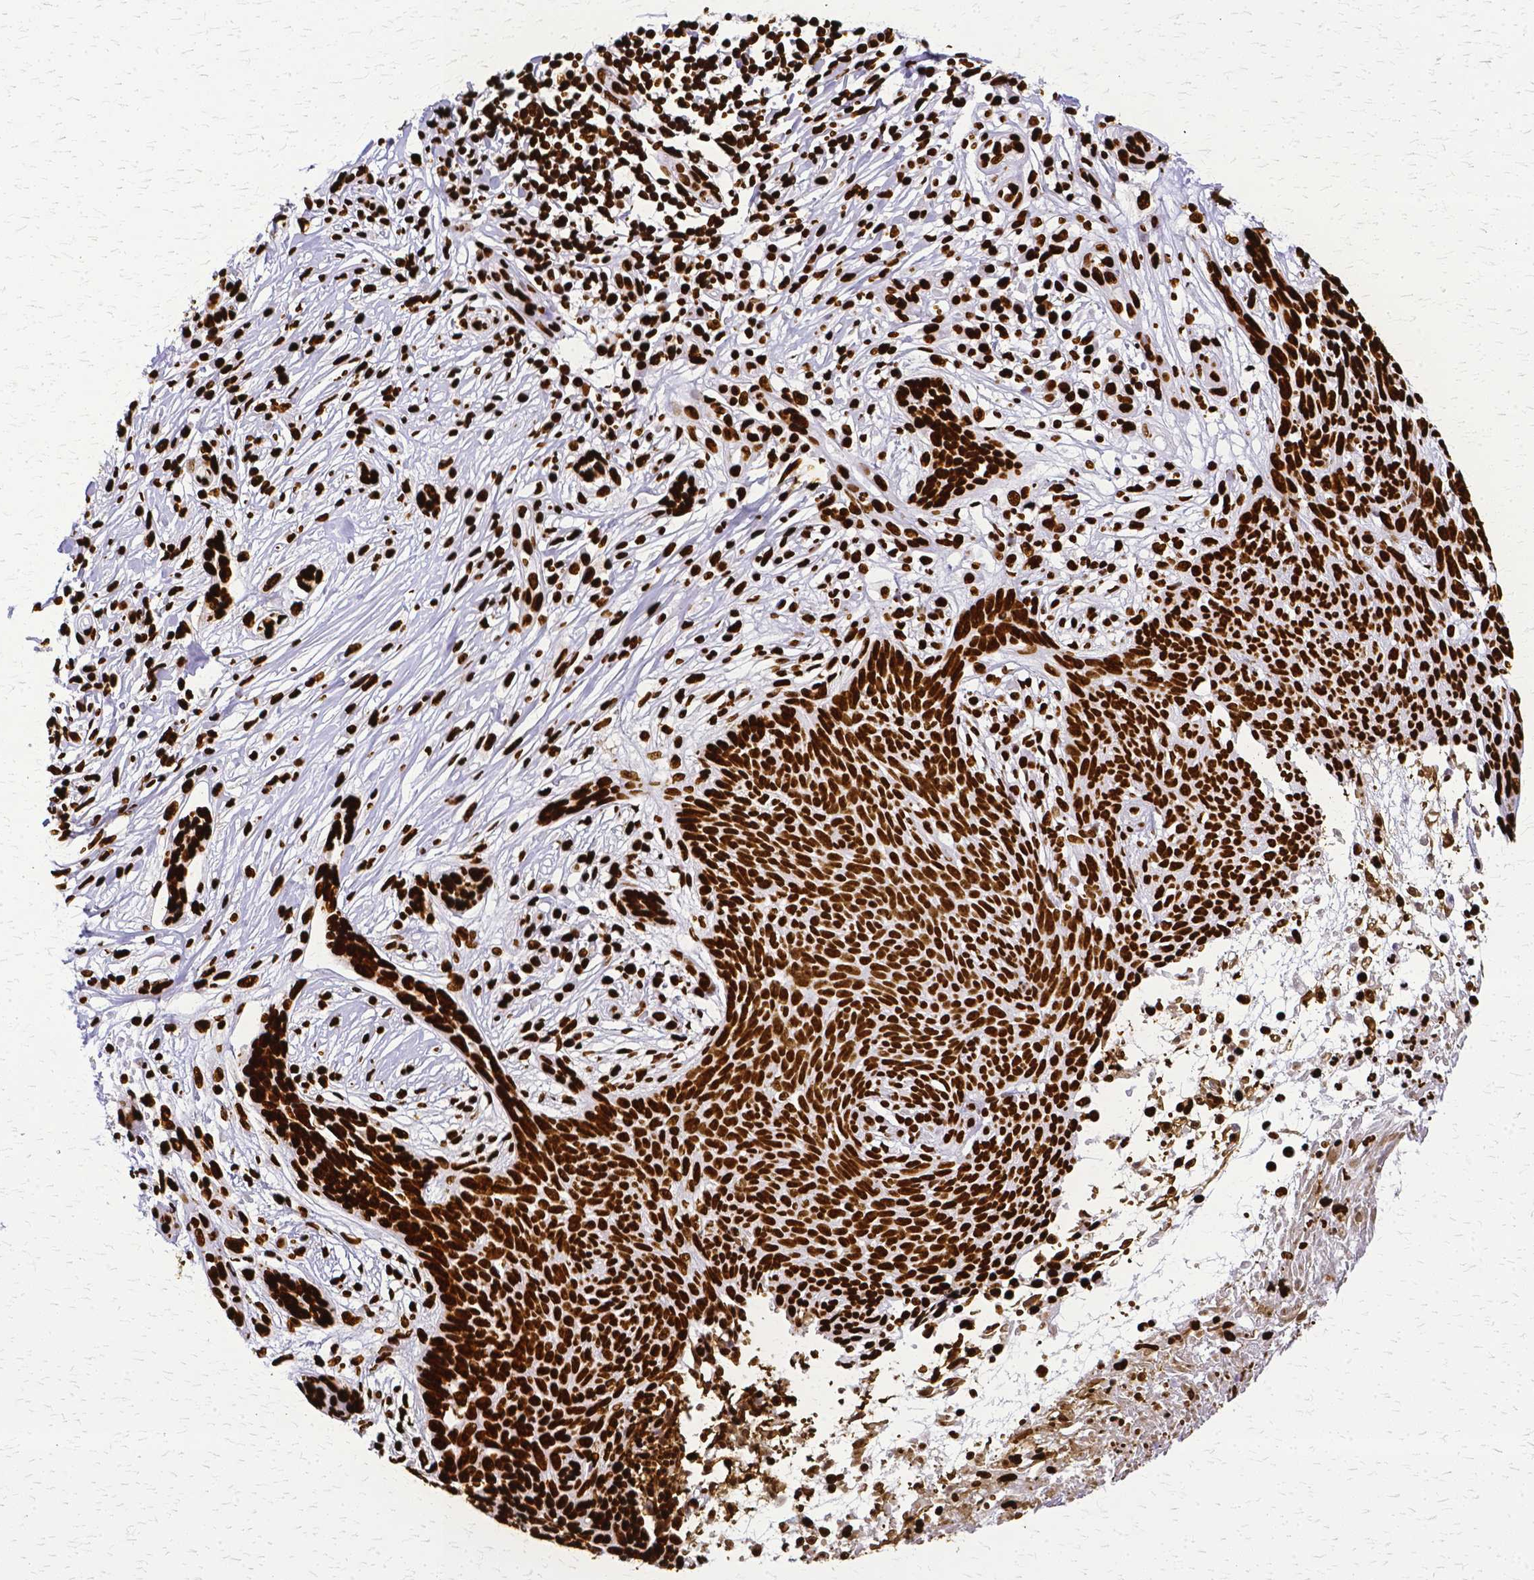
{"staining": {"intensity": "strong", "quantity": ">75%", "location": "nuclear"}, "tissue": "skin cancer", "cell_type": "Tumor cells", "image_type": "cancer", "snomed": [{"axis": "morphology", "description": "Basal cell carcinoma"}, {"axis": "topography", "description": "Skin"}, {"axis": "topography", "description": "Skin, foot"}], "caption": "High-magnification brightfield microscopy of skin cancer (basal cell carcinoma) stained with DAB (brown) and counterstained with hematoxylin (blue). tumor cells exhibit strong nuclear expression is present in approximately>75% of cells.", "gene": "SFPQ", "patient": {"sex": "female", "age": 86}}